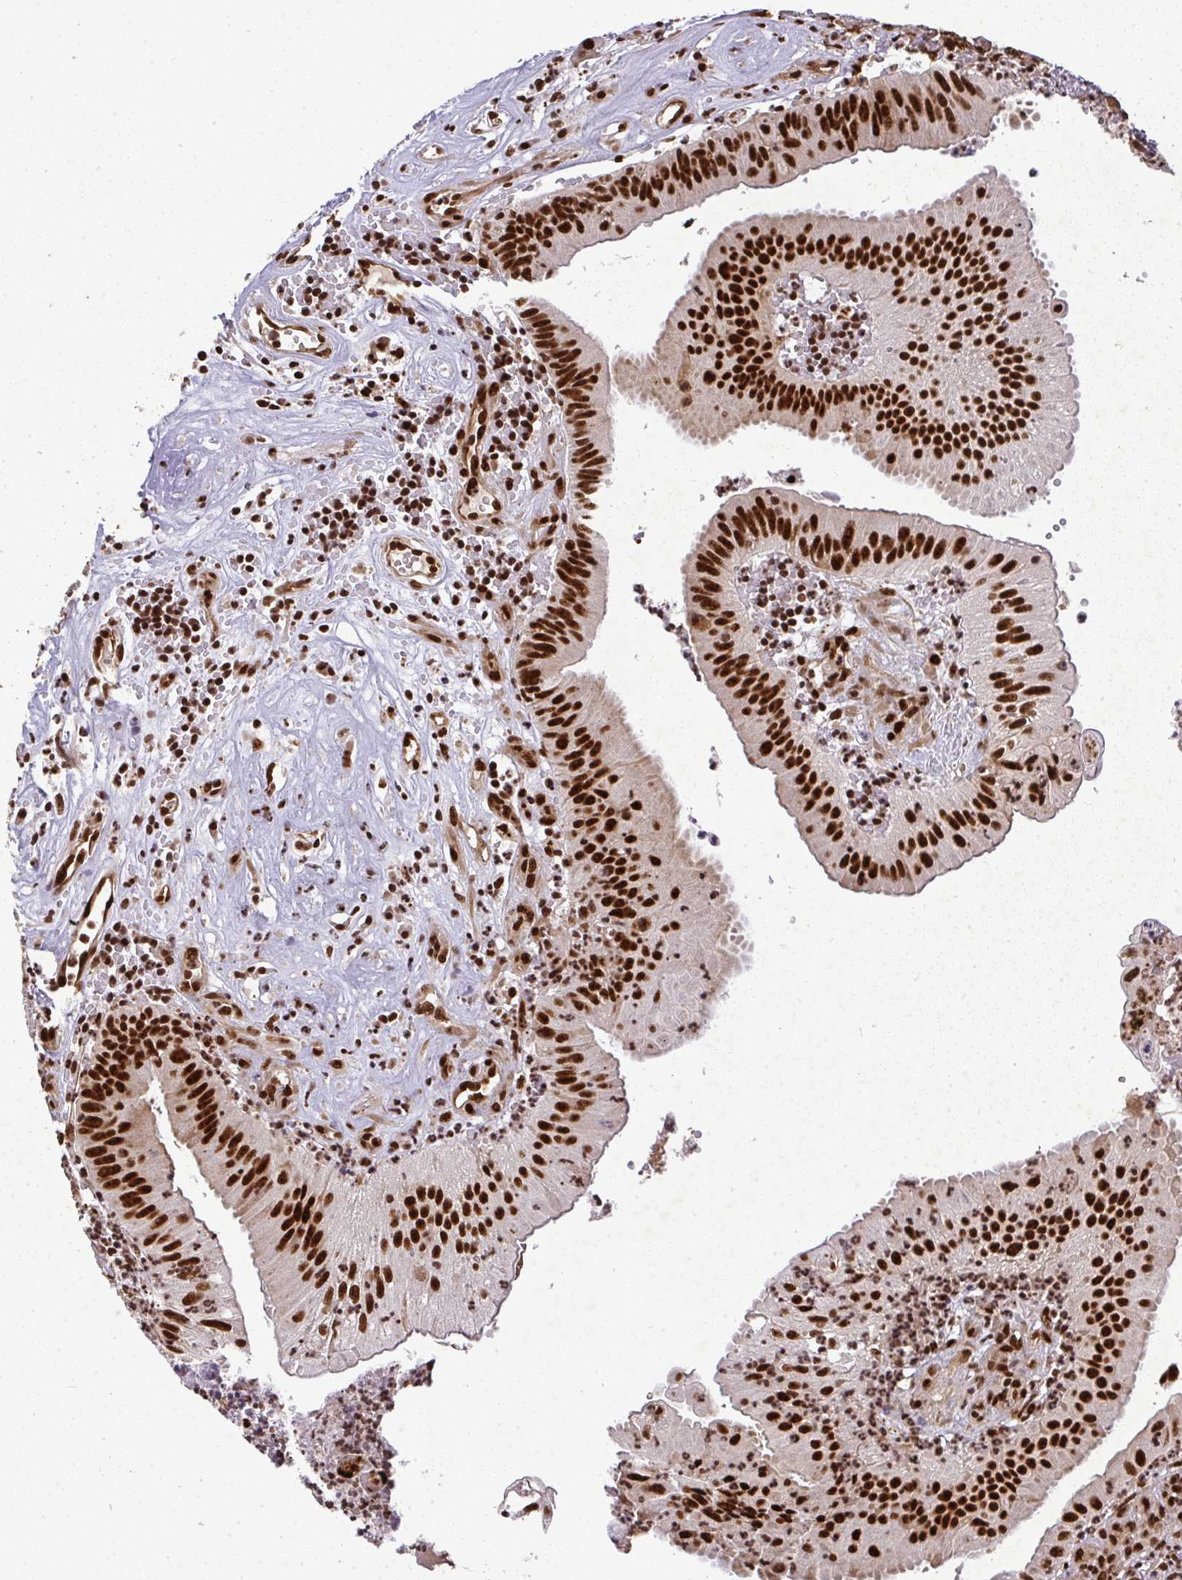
{"staining": {"intensity": "strong", "quantity": ">75%", "location": "nuclear"}, "tissue": "head and neck cancer", "cell_type": "Tumor cells", "image_type": "cancer", "snomed": [{"axis": "morphology", "description": "Adenocarcinoma, NOS"}, {"axis": "topography", "description": "Head-Neck"}], "caption": "Adenocarcinoma (head and neck) stained with immunohistochemistry (IHC) exhibits strong nuclear expression in approximately >75% of tumor cells.", "gene": "U2AF1", "patient": {"sex": "male", "age": 44}}